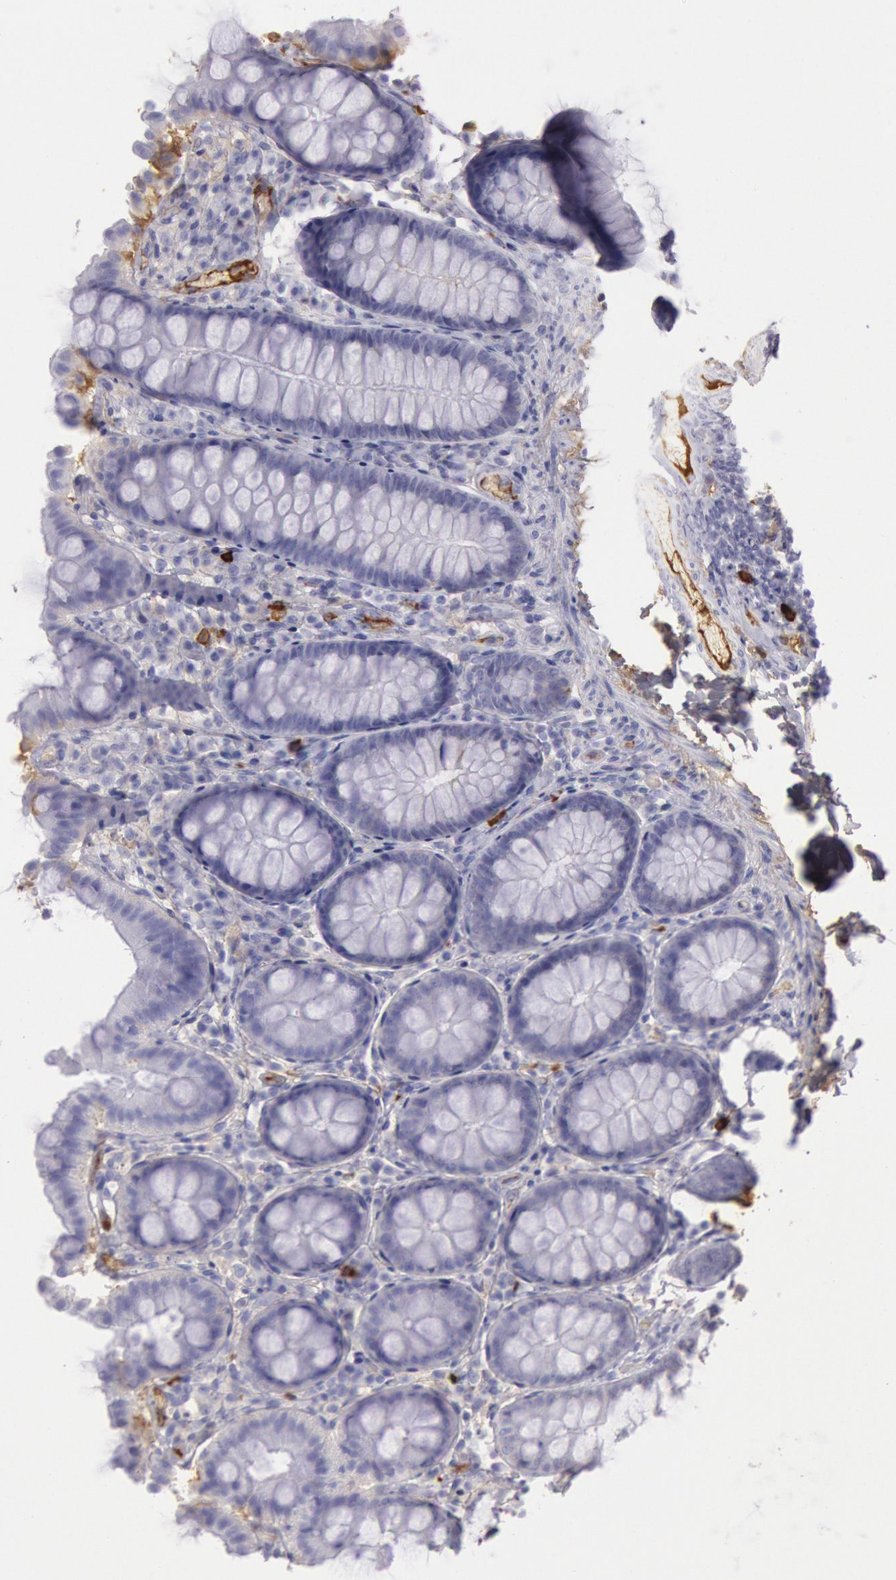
{"staining": {"intensity": "moderate", "quantity": ">75%", "location": "cytoplasmic/membranous"}, "tissue": "colon", "cell_type": "Endothelial cells", "image_type": "normal", "snomed": [{"axis": "morphology", "description": "Normal tissue, NOS"}, {"axis": "topography", "description": "Colon"}], "caption": "Colon stained for a protein (brown) exhibits moderate cytoplasmic/membranous positive positivity in about >75% of endothelial cells.", "gene": "IGHG1", "patient": {"sex": "female", "age": 61}}